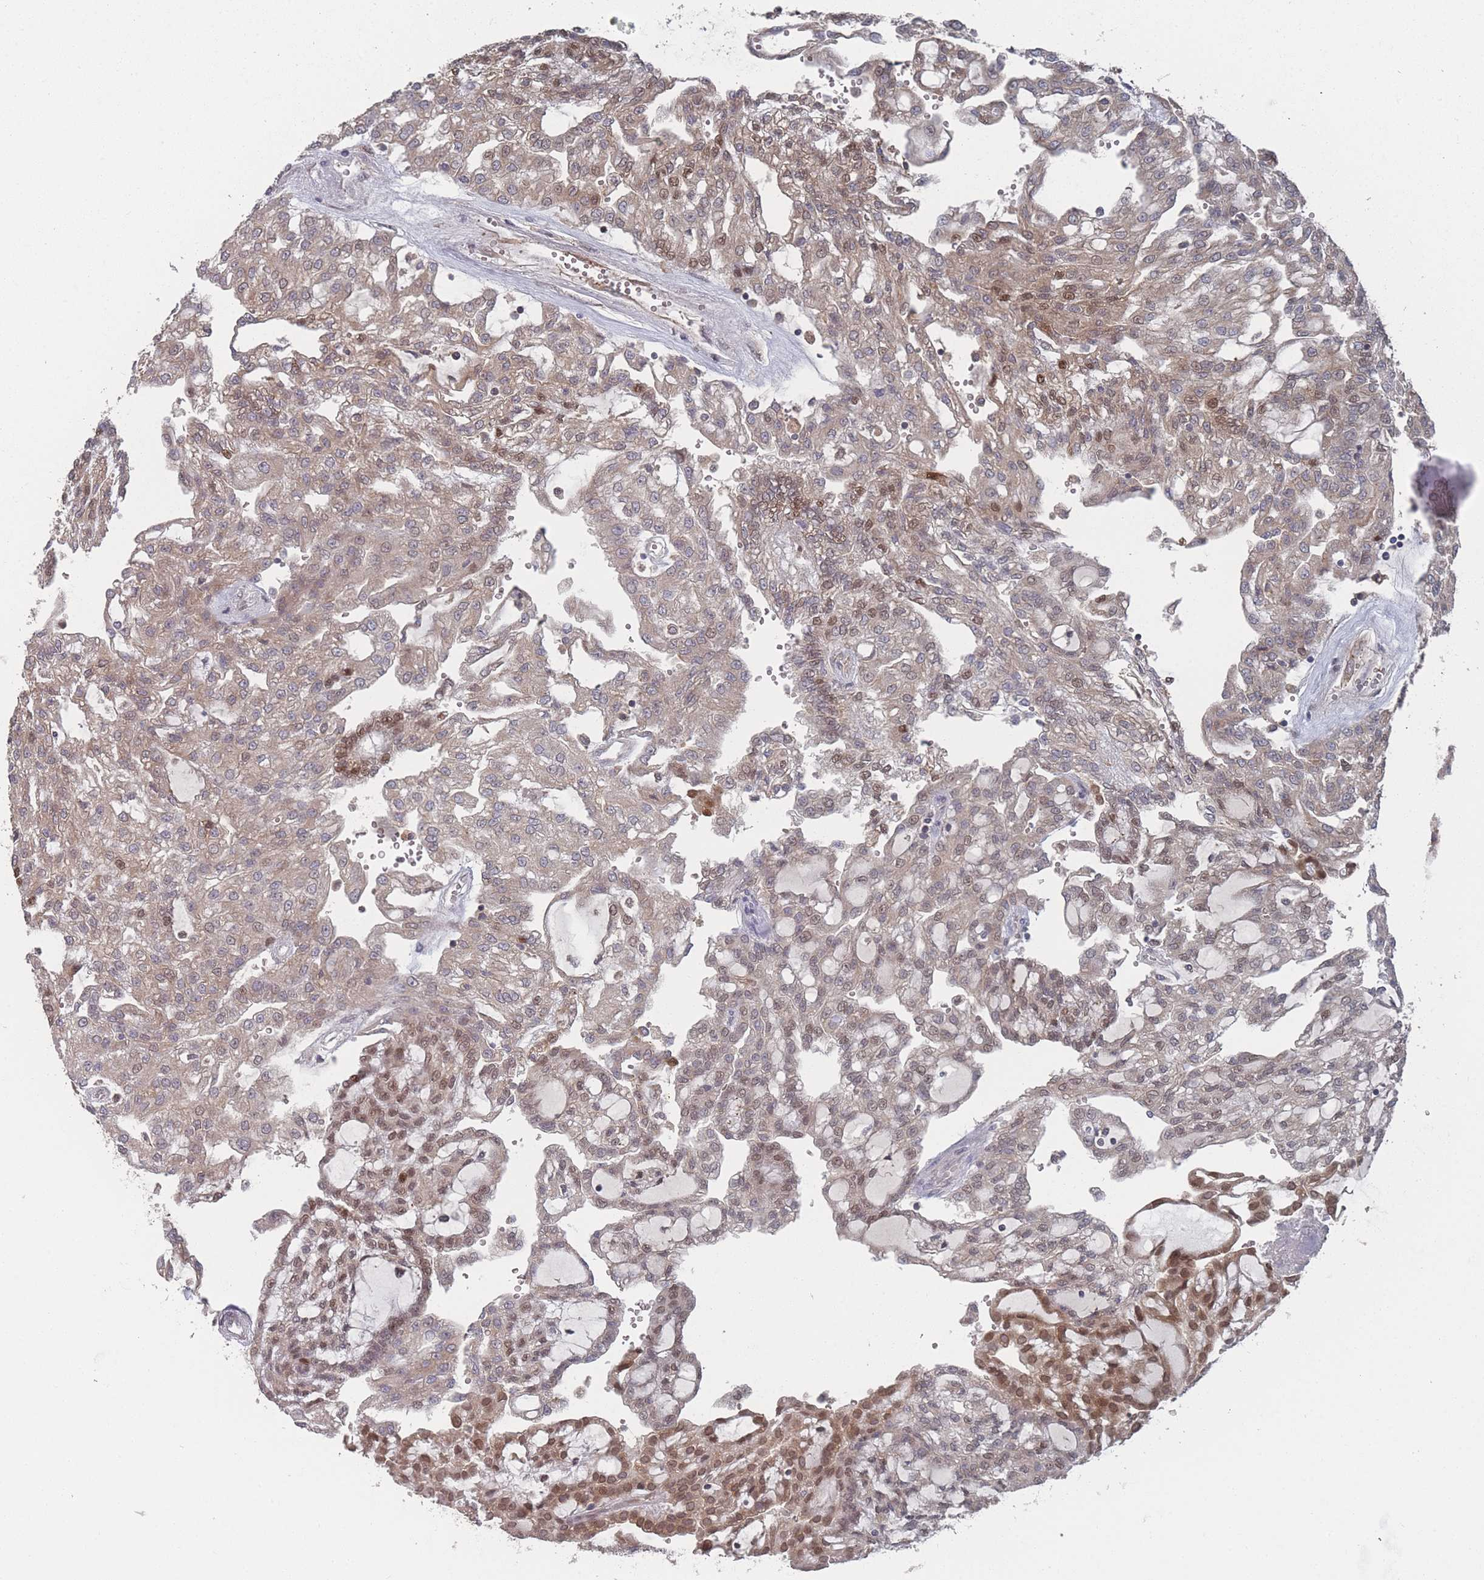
{"staining": {"intensity": "moderate", "quantity": "<25%", "location": "cytoplasmic/membranous,nuclear"}, "tissue": "renal cancer", "cell_type": "Tumor cells", "image_type": "cancer", "snomed": [{"axis": "morphology", "description": "Adenocarcinoma, NOS"}, {"axis": "topography", "description": "Kidney"}], "caption": "A high-resolution image shows immunohistochemistry (IHC) staining of adenocarcinoma (renal), which shows moderate cytoplasmic/membranous and nuclear staining in about <25% of tumor cells.", "gene": "TBC1D25", "patient": {"sex": "male", "age": 63}}